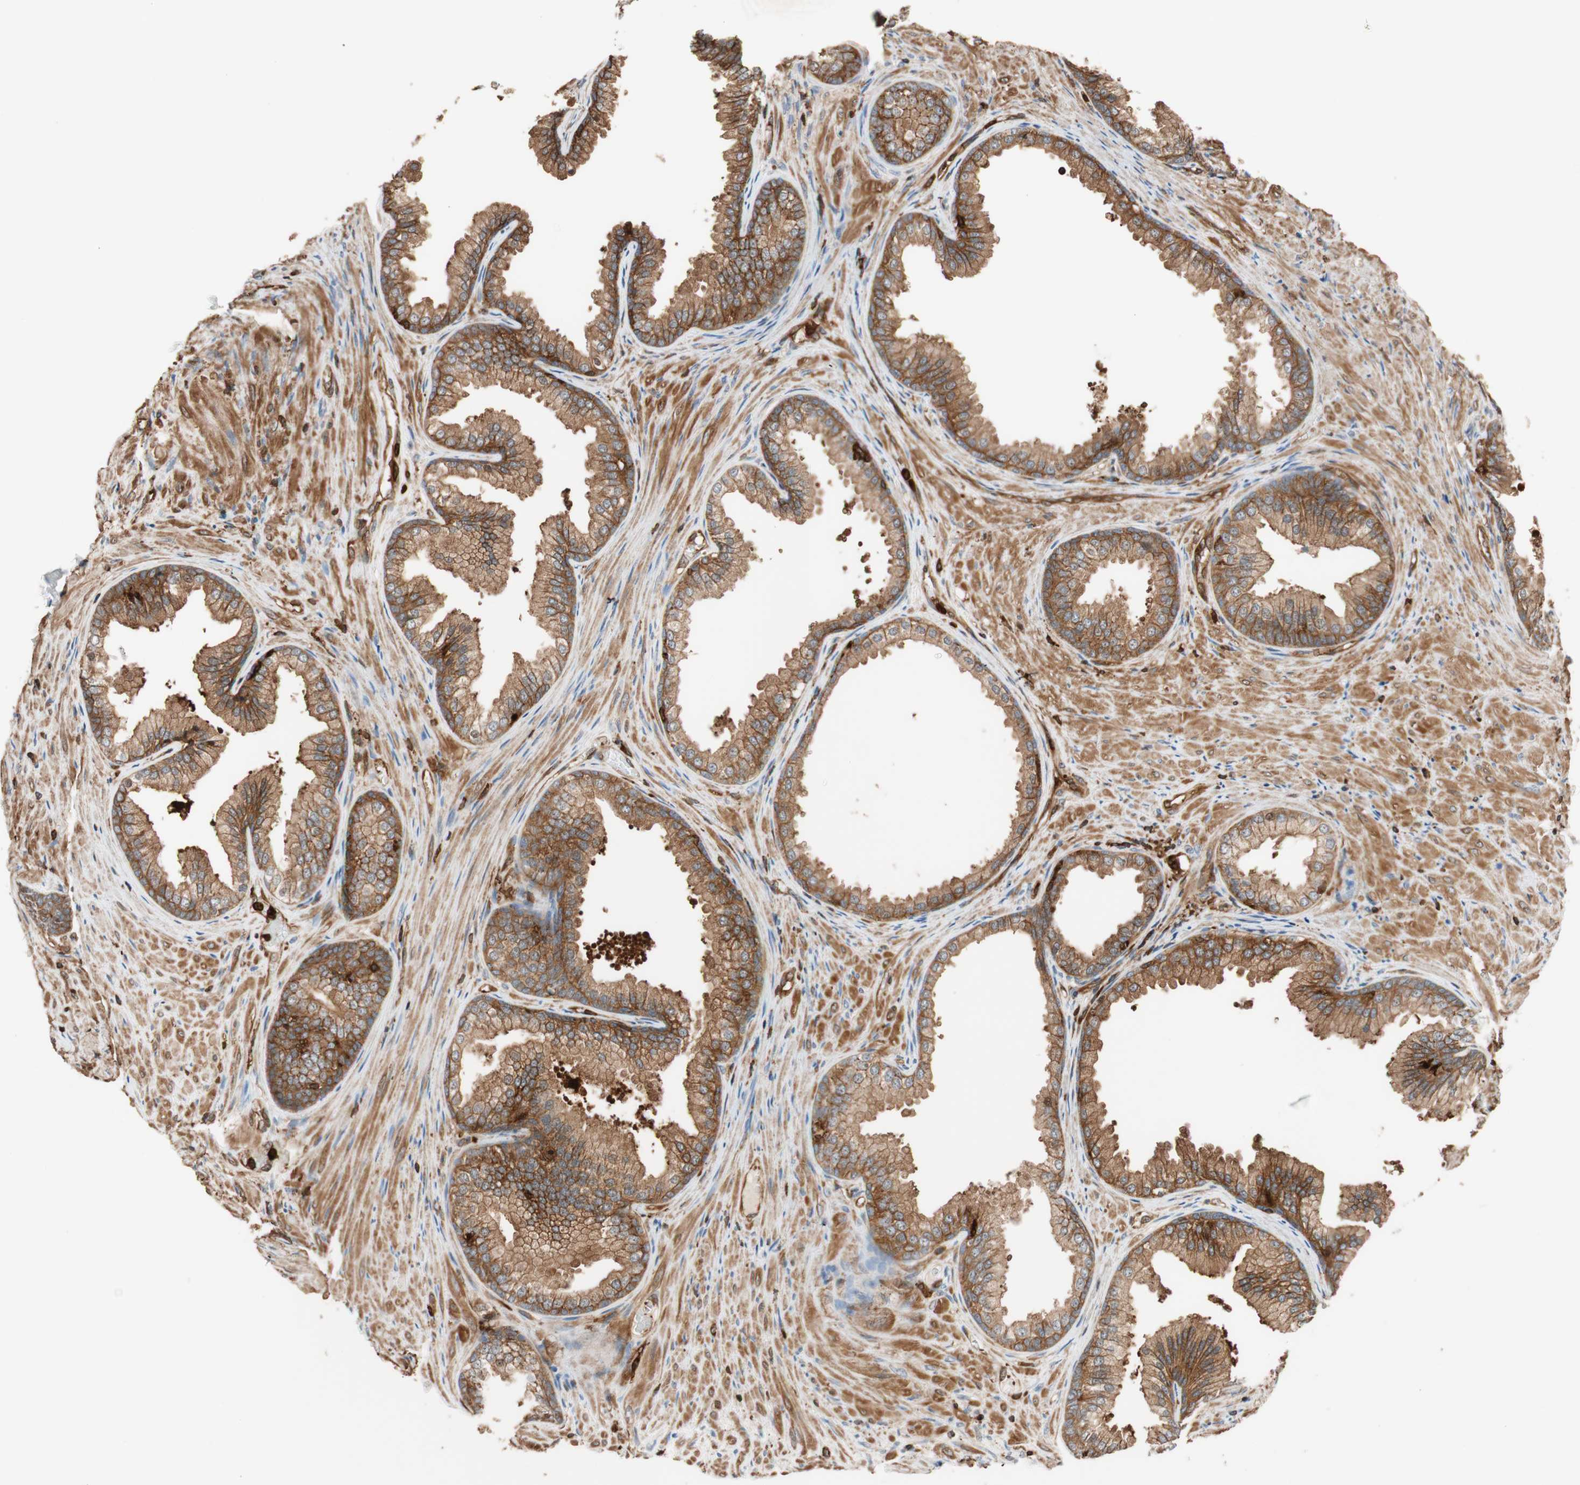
{"staining": {"intensity": "strong", "quantity": ">75%", "location": "cytoplasmic/membranous"}, "tissue": "prostate", "cell_type": "Glandular cells", "image_type": "normal", "snomed": [{"axis": "morphology", "description": "Normal tissue, NOS"}, {"axis": "topography", "description": "Prostate"}], "caption": "Normal prostate shows strong cytoplasmic/membranous positivity in approximately >75% of glandular cells The staining was performed using DAB to visualize the protein expression in brown, while the nuclei were stained in blue with hematoxylin (Magnification: 20x)..", "gene": "VASP", "patient": {"sex": "male", "age": 76}}